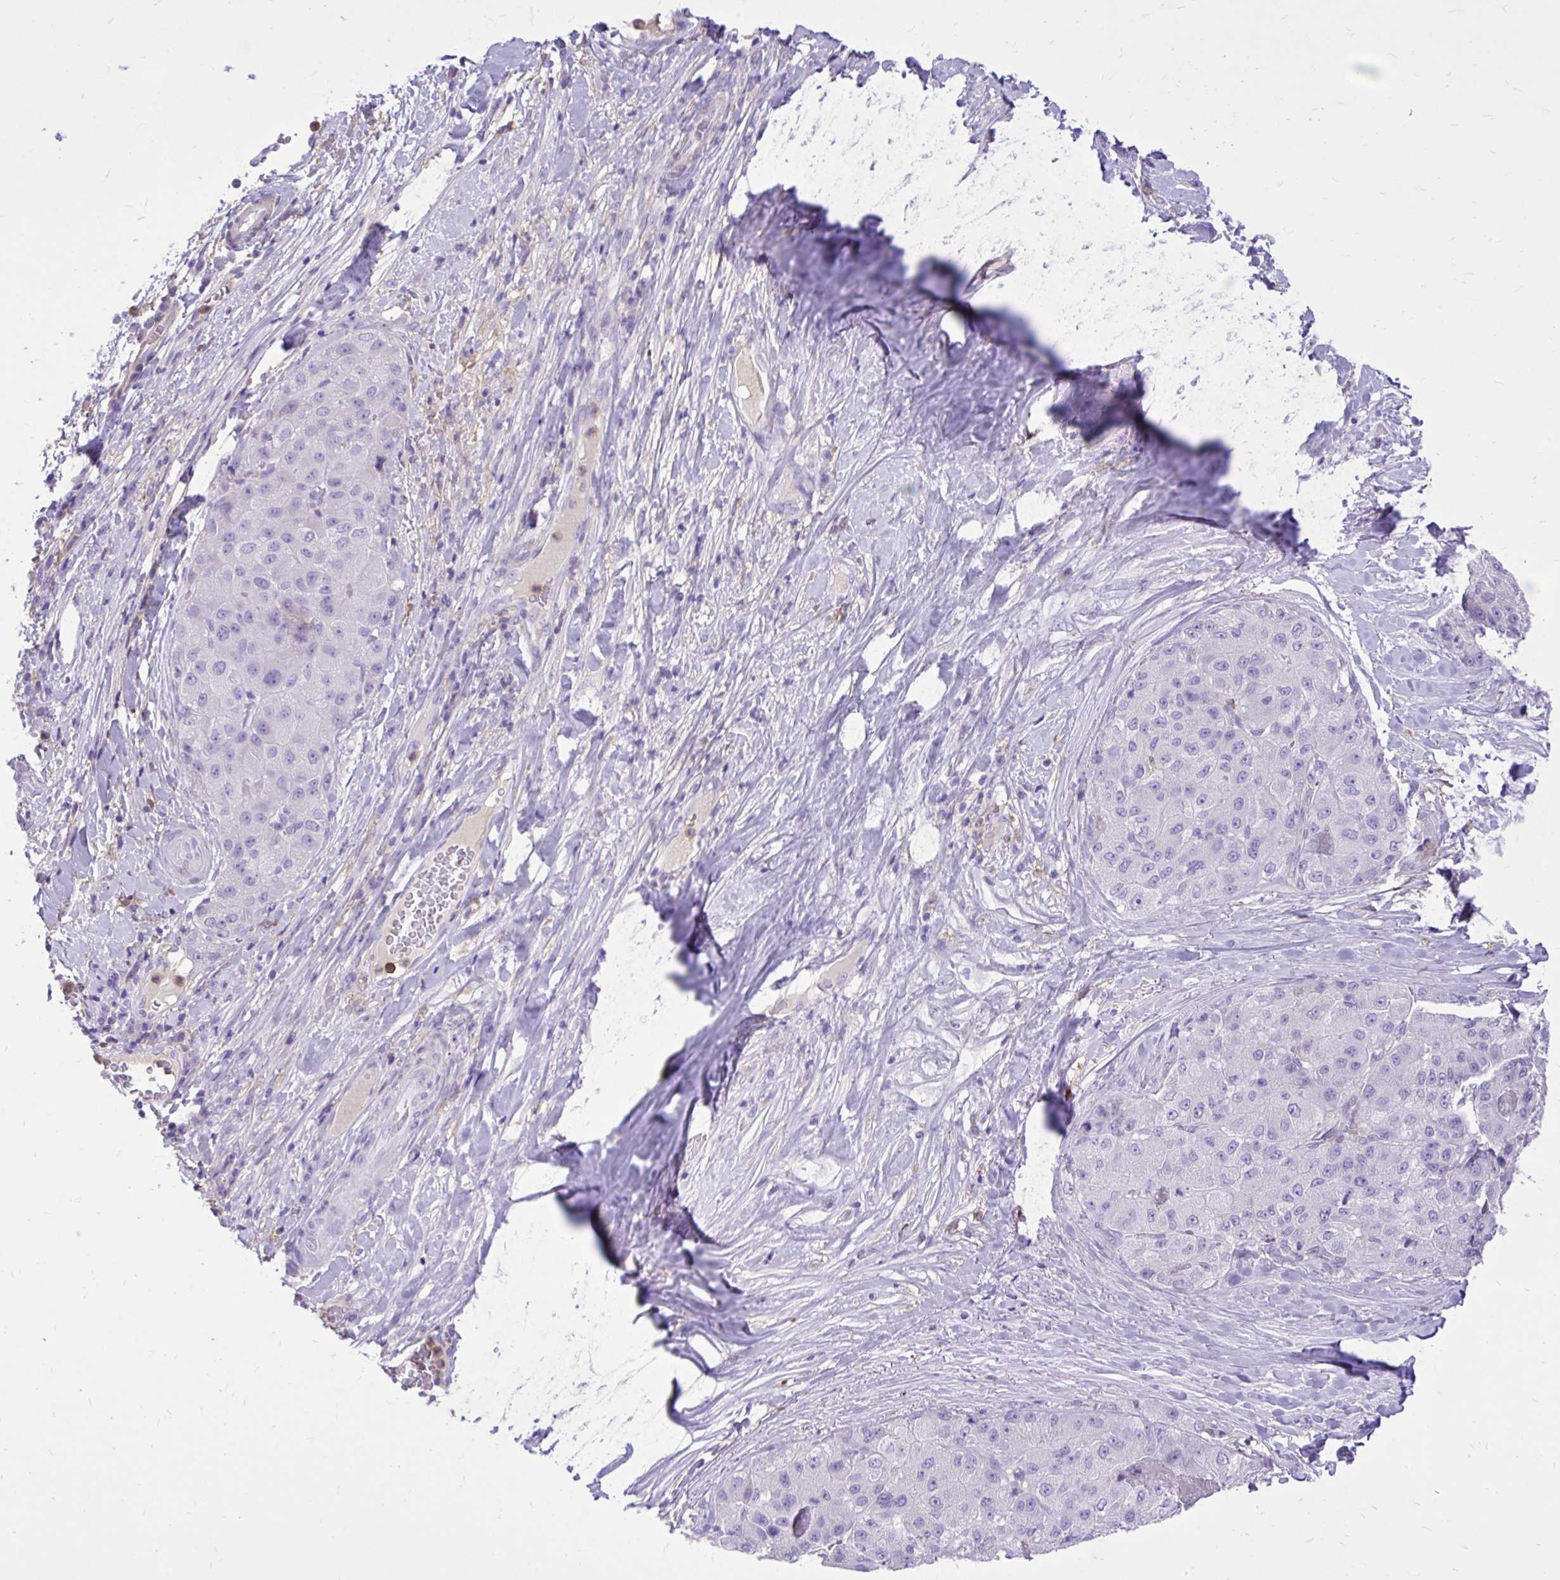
{"staining": {"intensity": "negative", "quantity": "none", "location": "none"}, "tissue": "liver cancer", "cell_type": "Tumor cells", "image_type": "cancer", "snomed": [{"axis": "morphology", "description": "Carcinoma, Hepatocellular, NOS"}, {"axis": "topography", "description": "Liver"}], "caption": "Photomicrograph shows no significant protein positivity in tumor cells of liver cancer (hepatocellular carcinoma). The staining was performed using DAB (3,3'-diaminobenzidine) to visualize the protein expression in brown, while the nuclei were stained in blue with hematoxylin (Magnification: 20x).", "gene": "TLR7", "patient": {"sex": "male", "age": 80}}